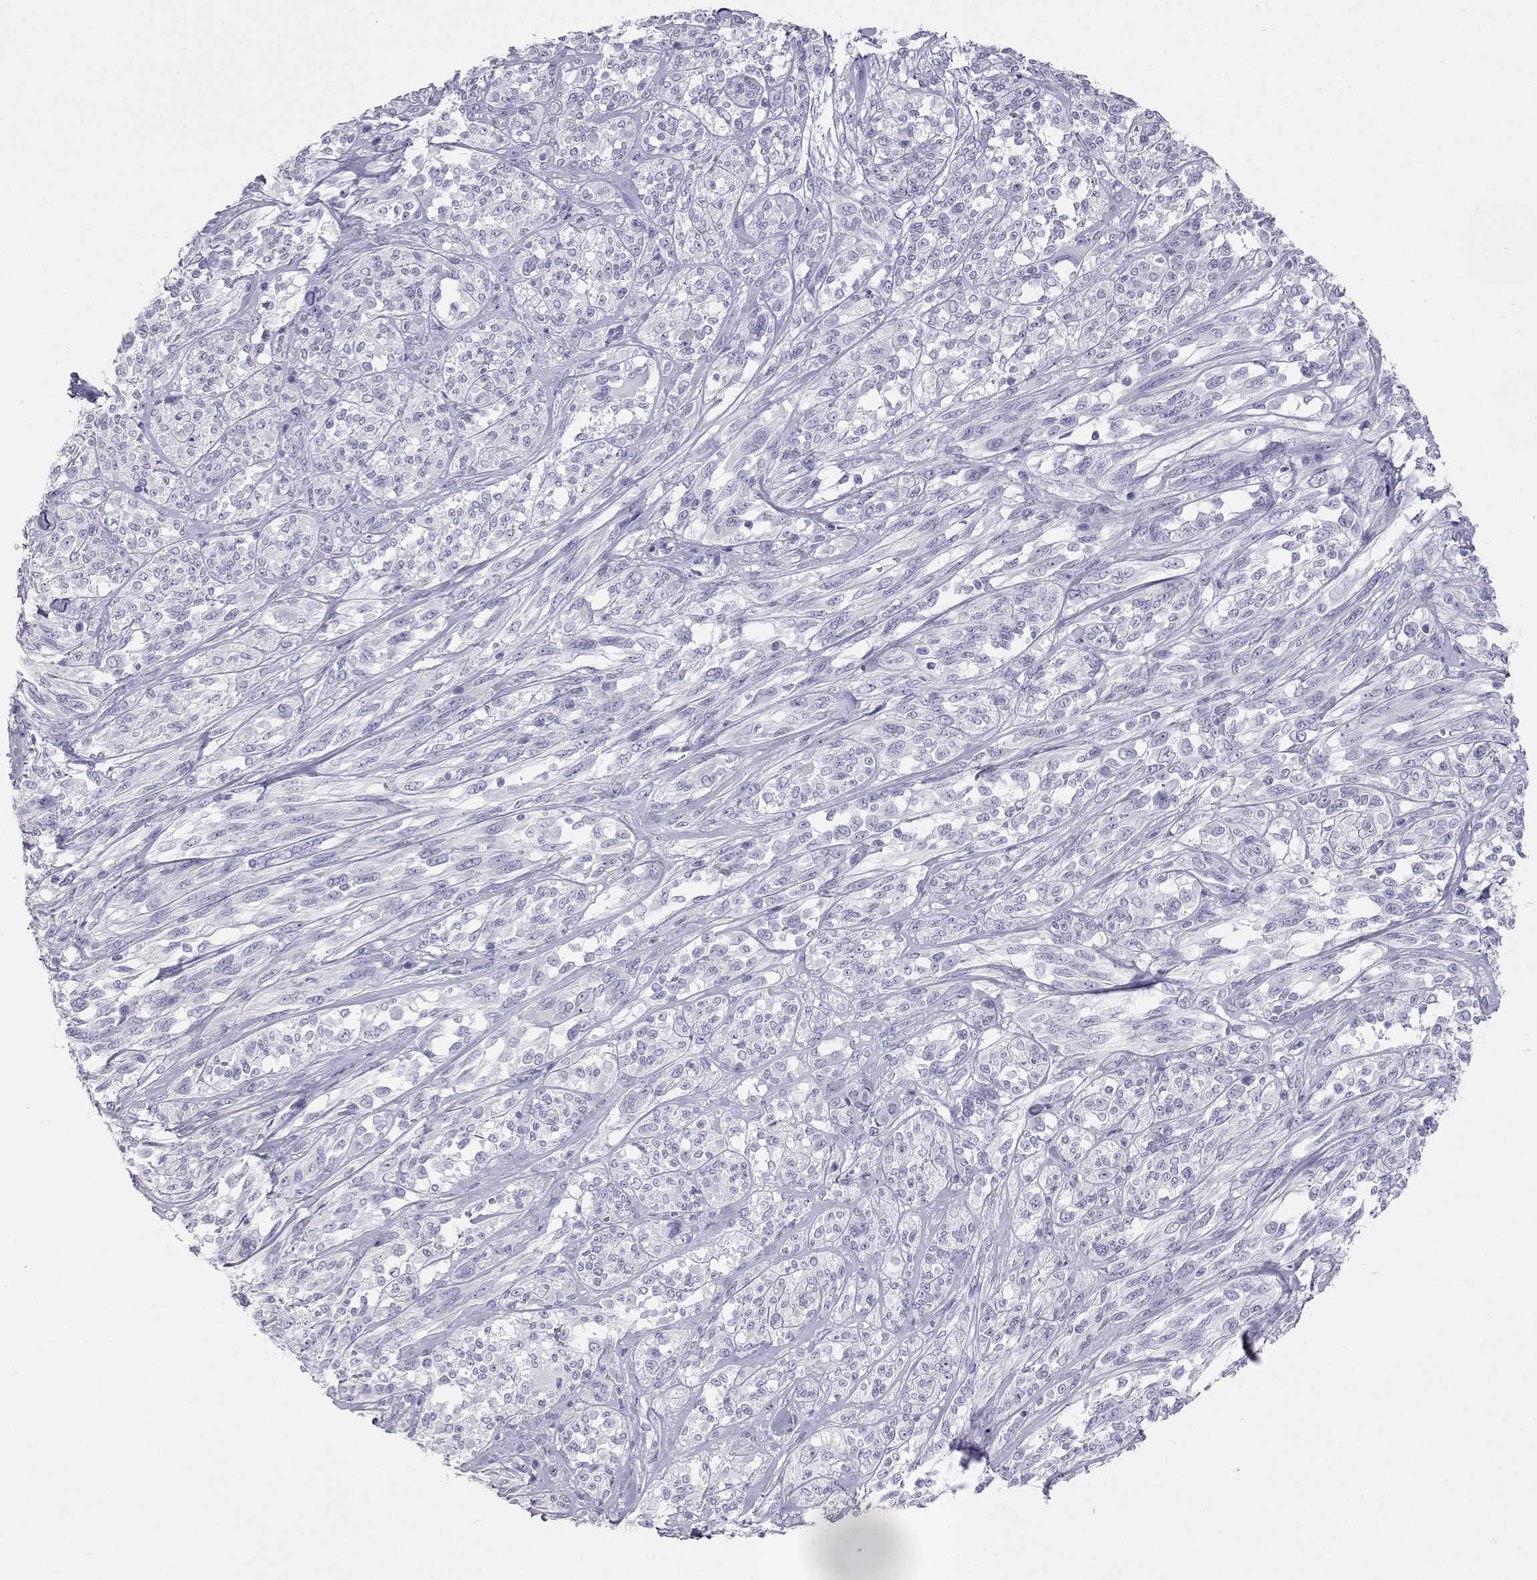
{"staining": {"intensity": "negative", "quantity": "none", "location": "none"}, "tissue": "melanoma", "cell_type": "Tumor cells", "image_type": "cancer", "snomed": [{"axis": "morphology", "description": "Malignant melanoma, NOS"}, {"axis": "topography", "description": "Skin"}], "caption": "Tumor cells show no significant expression in malignant melanoma.", "gene": "PLIN4", "patient": {"sex": "female", "age": 91}}